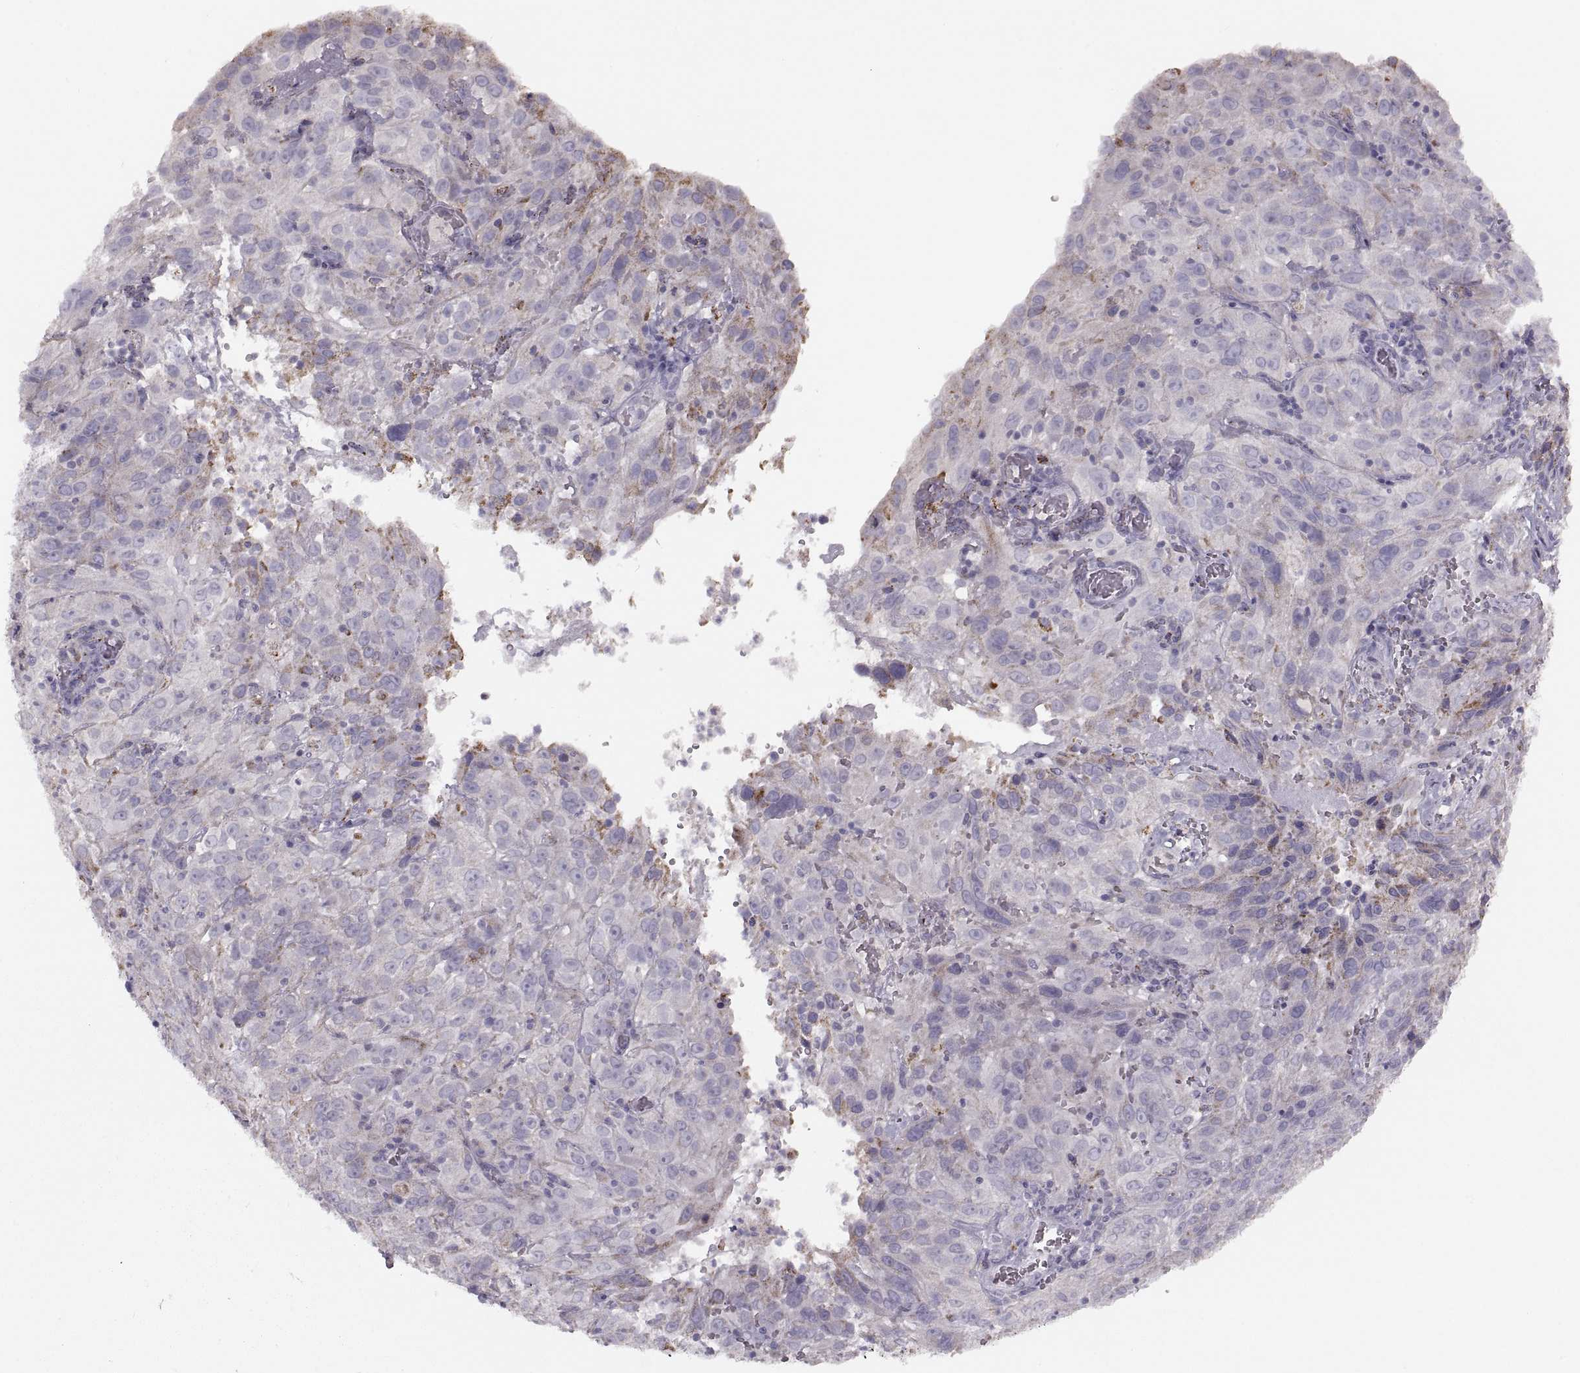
{"staining": {"intensity": "moderate", "quantity": "<25%", "location": "cytoplasmic/membranous"}, "tissue": "cervical cancer", "cell_type": "Tumor cells", "image_type": "cancer", "snomed": [{"axis": "morphology", "description": "Squamous cell carcinoma, NOS"}, {"axis": "topography", "description": "Cervix"}], "caption": "There is low levels of moderate cytoplasmic/membranous expression in tumor cells of cervical squamous cell carcinoma, as demonstrated by immunohistochemical staining (brown color).", "gene": "PIERCE1", "patient": {"sex": "female", "age": 32}}